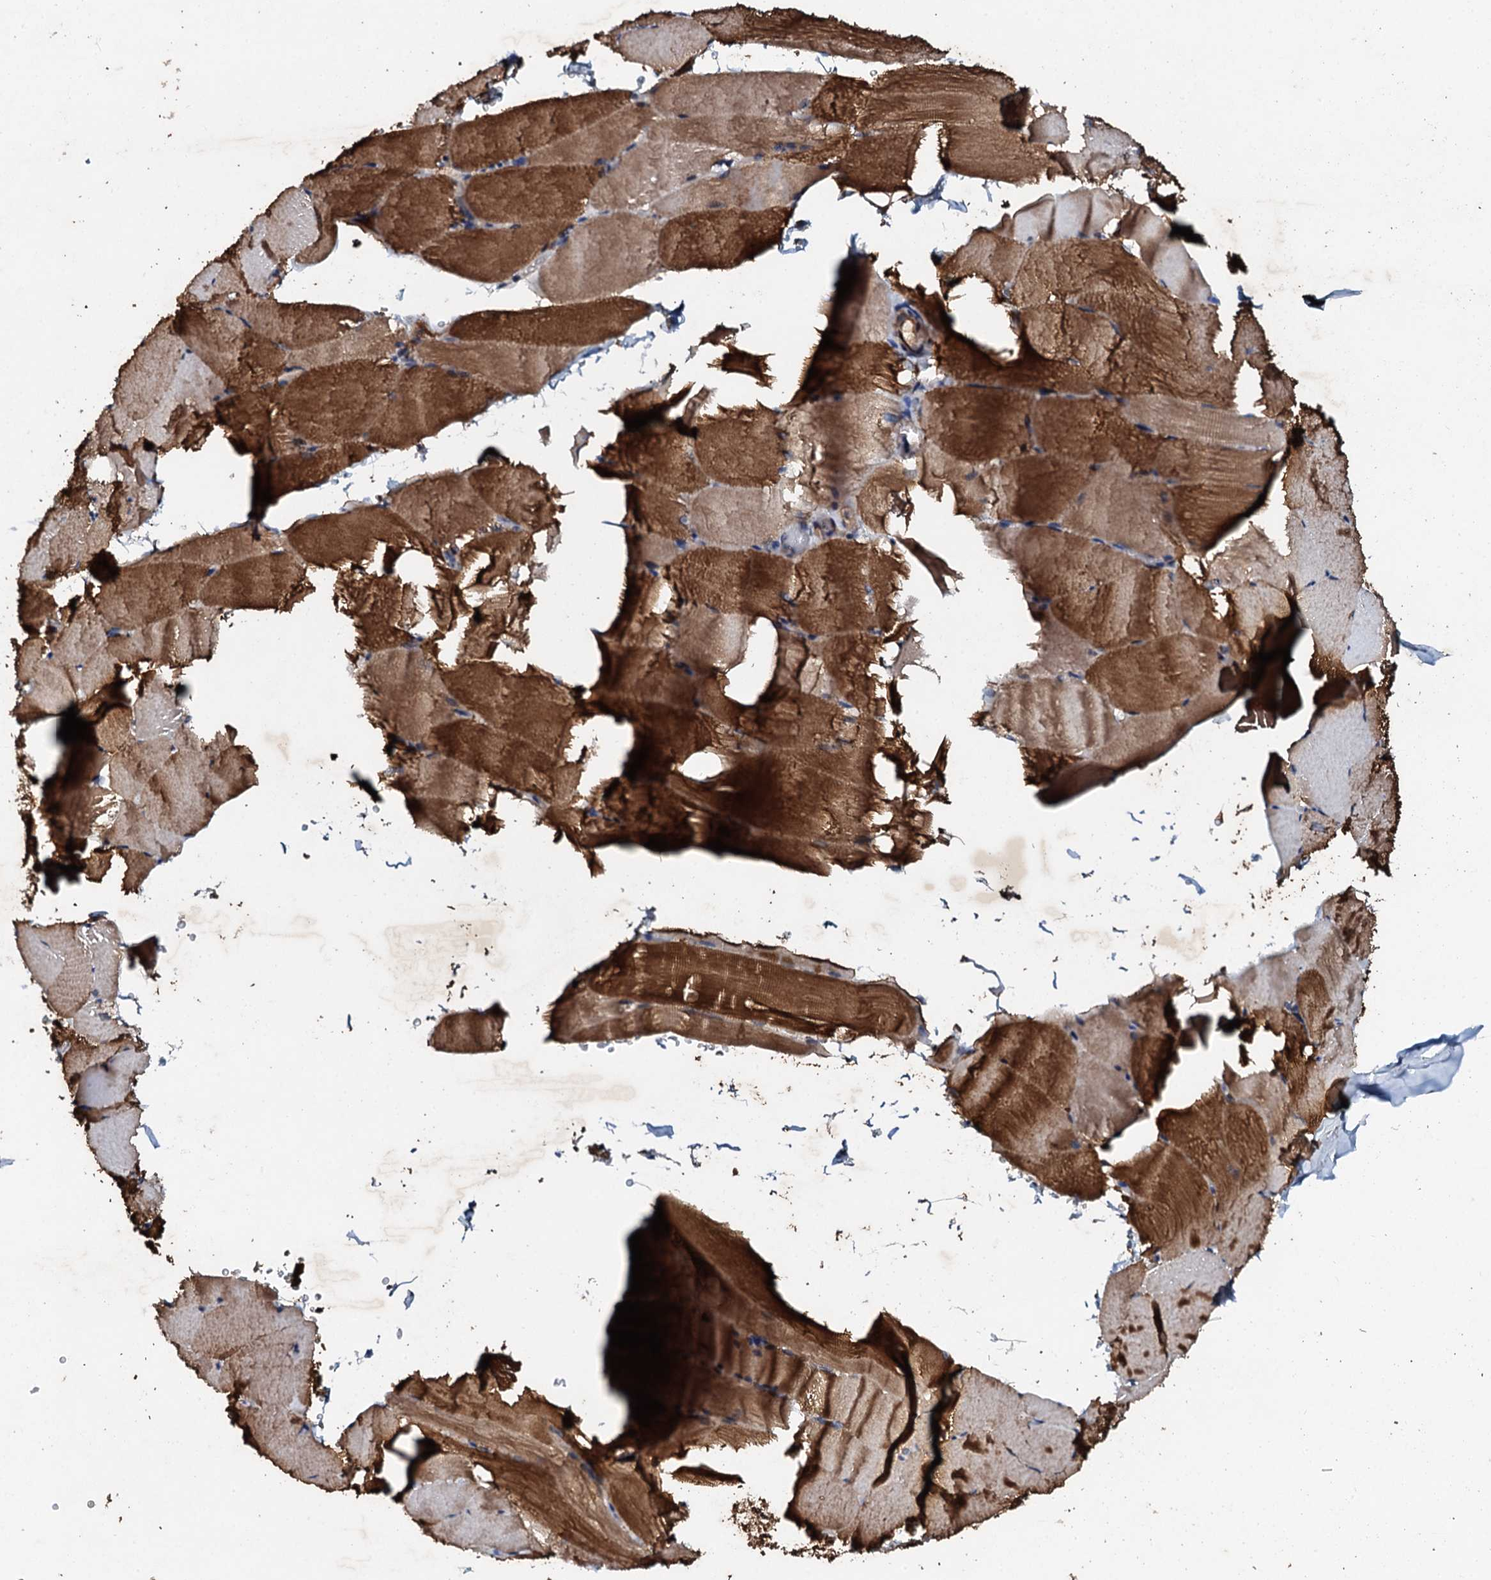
{"staining": {"intensity": "strong", "quantity": ">75%", "location": "cytoplasmic/membranous"}, "tissue": "skeletal muscle", "cell_type": "Myocytes", "image_type": "normal", "snomed": [{"axis": "morphology", "description": "Normal tissue, NOS"}, {"axis": "topography", "description": "Skeletal muscle"}, {"axis": "topography", "description": "Parathyroid gland"}], "caption": "Protein staining of normal skeletal muscle demonstrates strong cytoplasmic/membranous staining in about >75% of myocytes. (Stains: DAB in brown, nuclei in blue, Microscopy: brightfield microscopy at high magnification).", "gene": "ADAMTS10", "patient": {"sex": "female", "age": 37}}